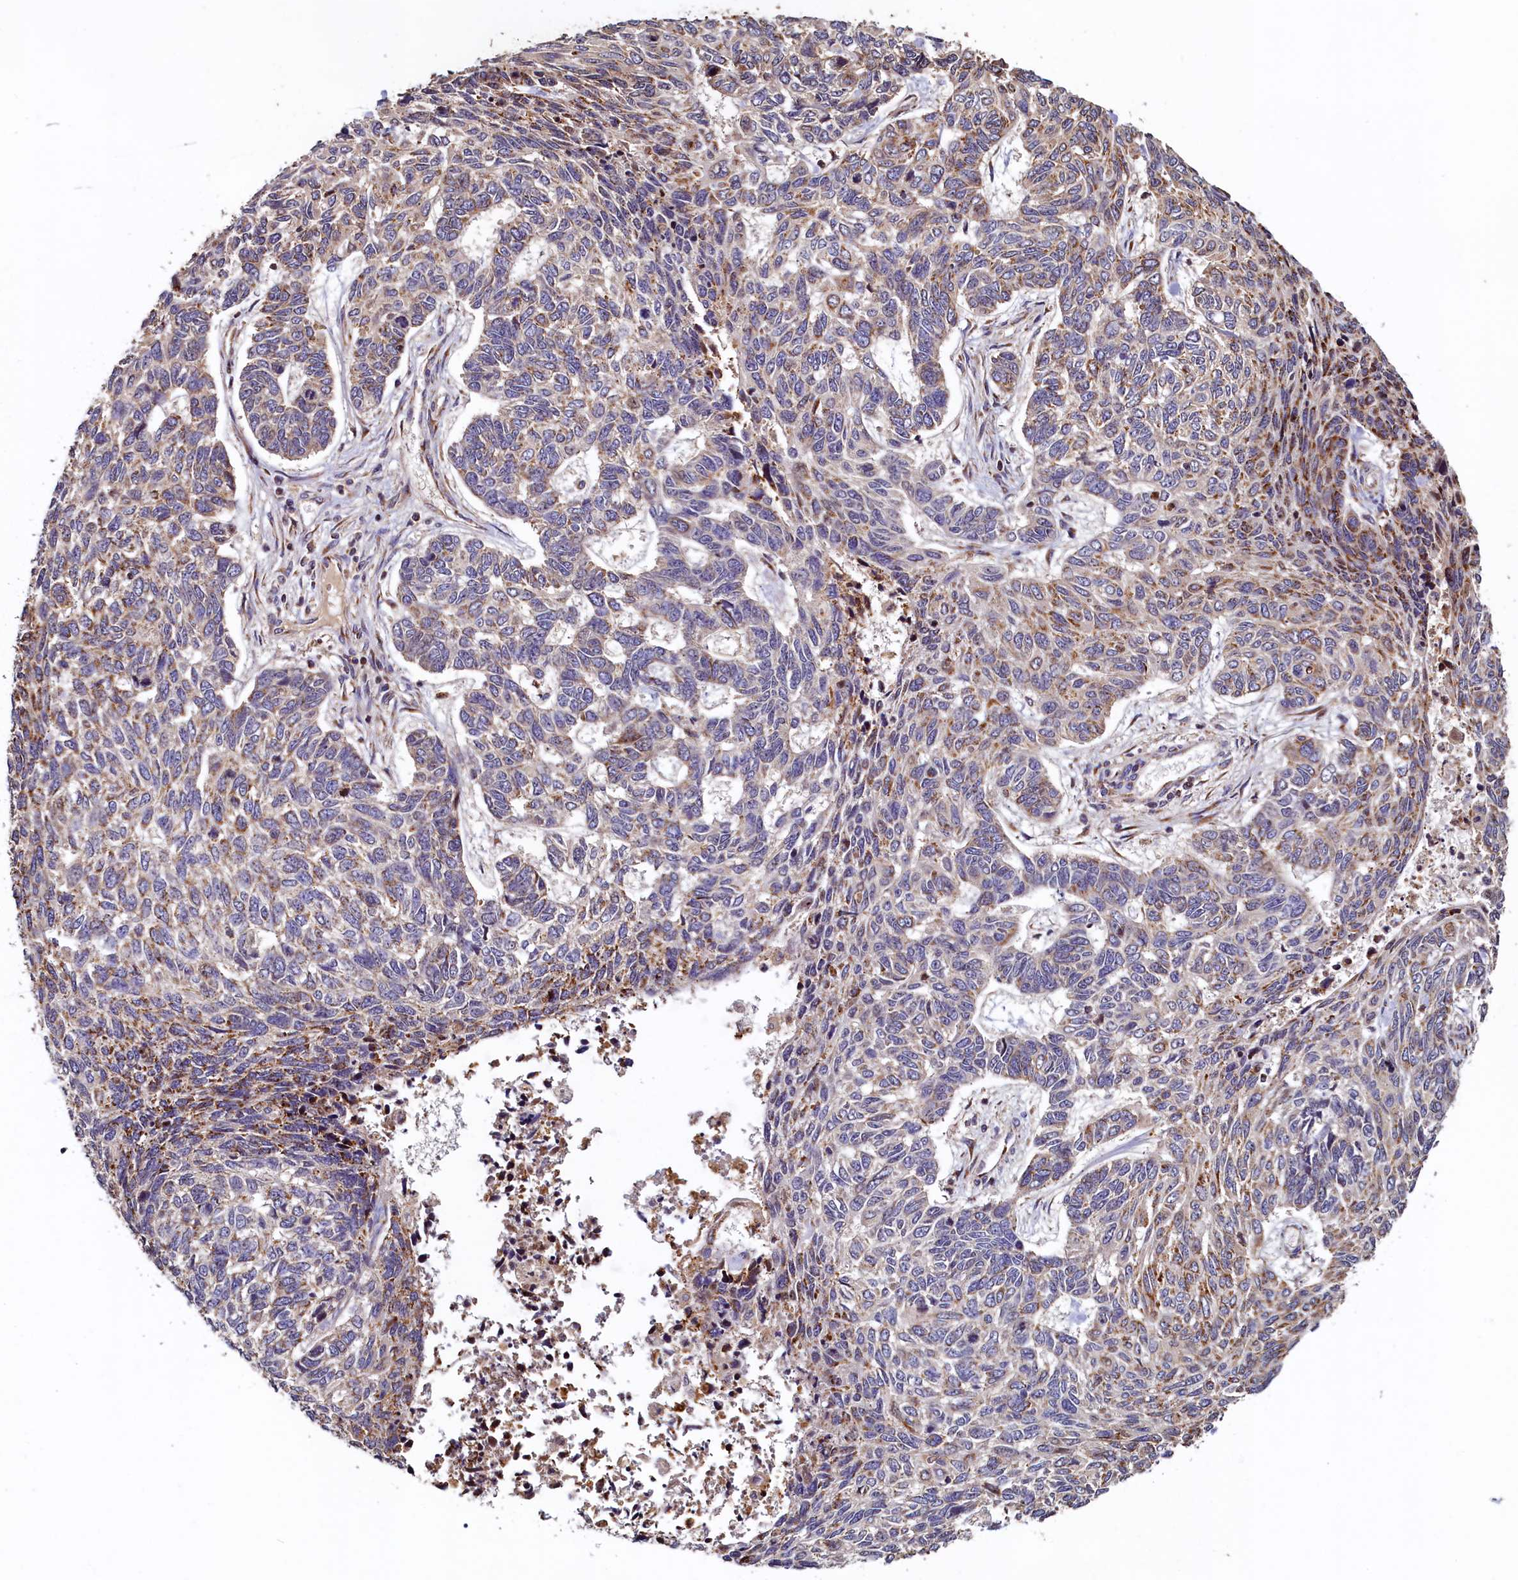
{"staining": {"intensity": "moderate", "quantity": "25%-75%", "location": "cytoplasmic/membranous"}, "tissue": "skin cancer", "cell_type": "Tumor cells", "image_type": "cancer", "snomed": [{"axis": "morphology", "description": "Basal cell carcinoma"}, {"axis": "topography", "description": "Skin"}], "caption": "There is medium levels of moderate cytoplasmic/membranous positivity in tumor cells of basal cell carcinoma (skin), as demonstrated by immunohistochemical staining (brown color).", "gene": "NCKAP5L", "patient": {"sex": "female", "age": 65}}